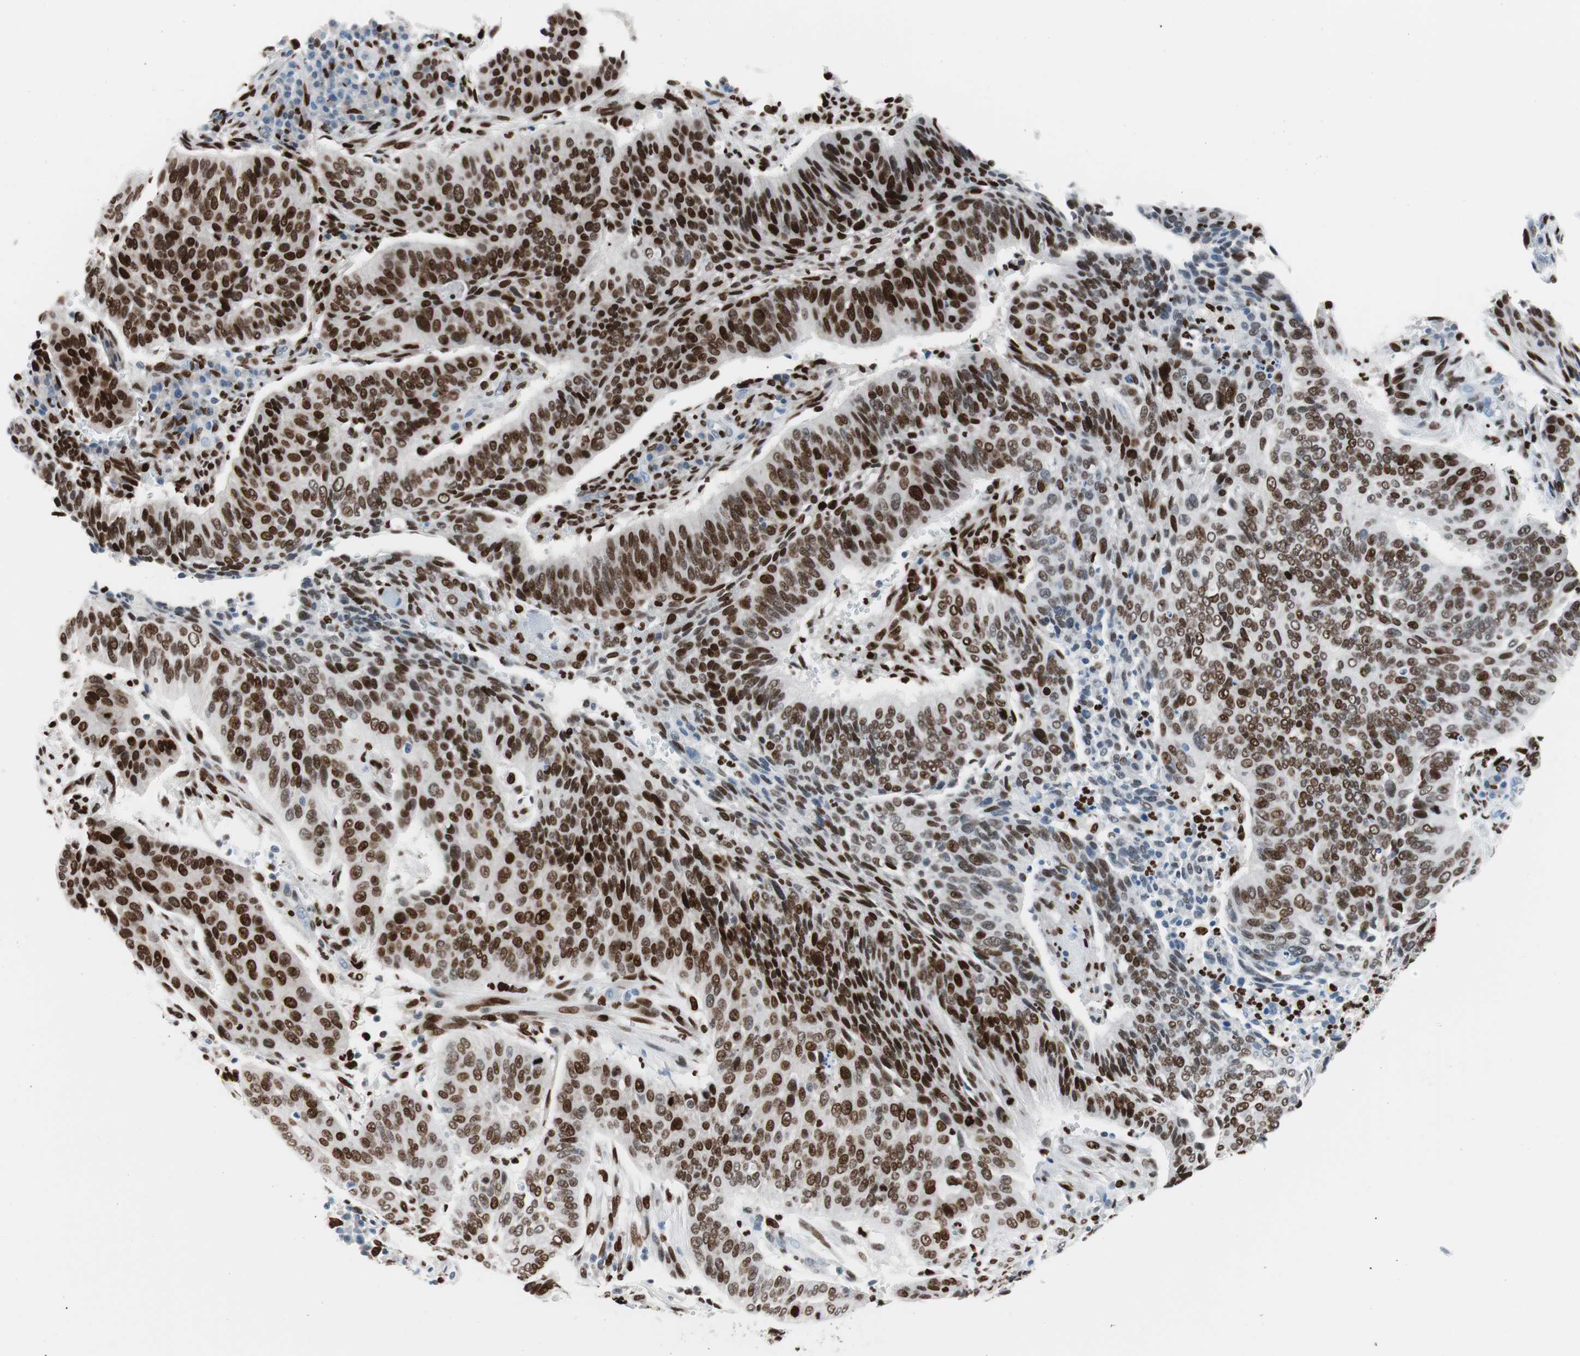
{"staining": {"intensity": "moderate", "quantity": ">75%", "location": "nuclear"}, "tissue": "cervical cancer", "cell_type": "Tumor cells", "image_type": "cancer", "snomed": [{"axis": "morphology", "description": "Squamous cell carcinoma, NOS"}, {"axis": "topography", "description": "Cervix"}], "caption": "Immunohistochemical staining of cervical cancer (squamous cell carcinoma) displays medium levels of moderate nuclear protein staining in about >75% of tumor cells. The protein is stained brown, and the nuclei are stained in blue (DAB (3,3'-diaminobenzidine) IHC with brightfield microscopy, high magnification).", "gene": "CEBPB", "patient": {"sex": "female", "age": 39}}